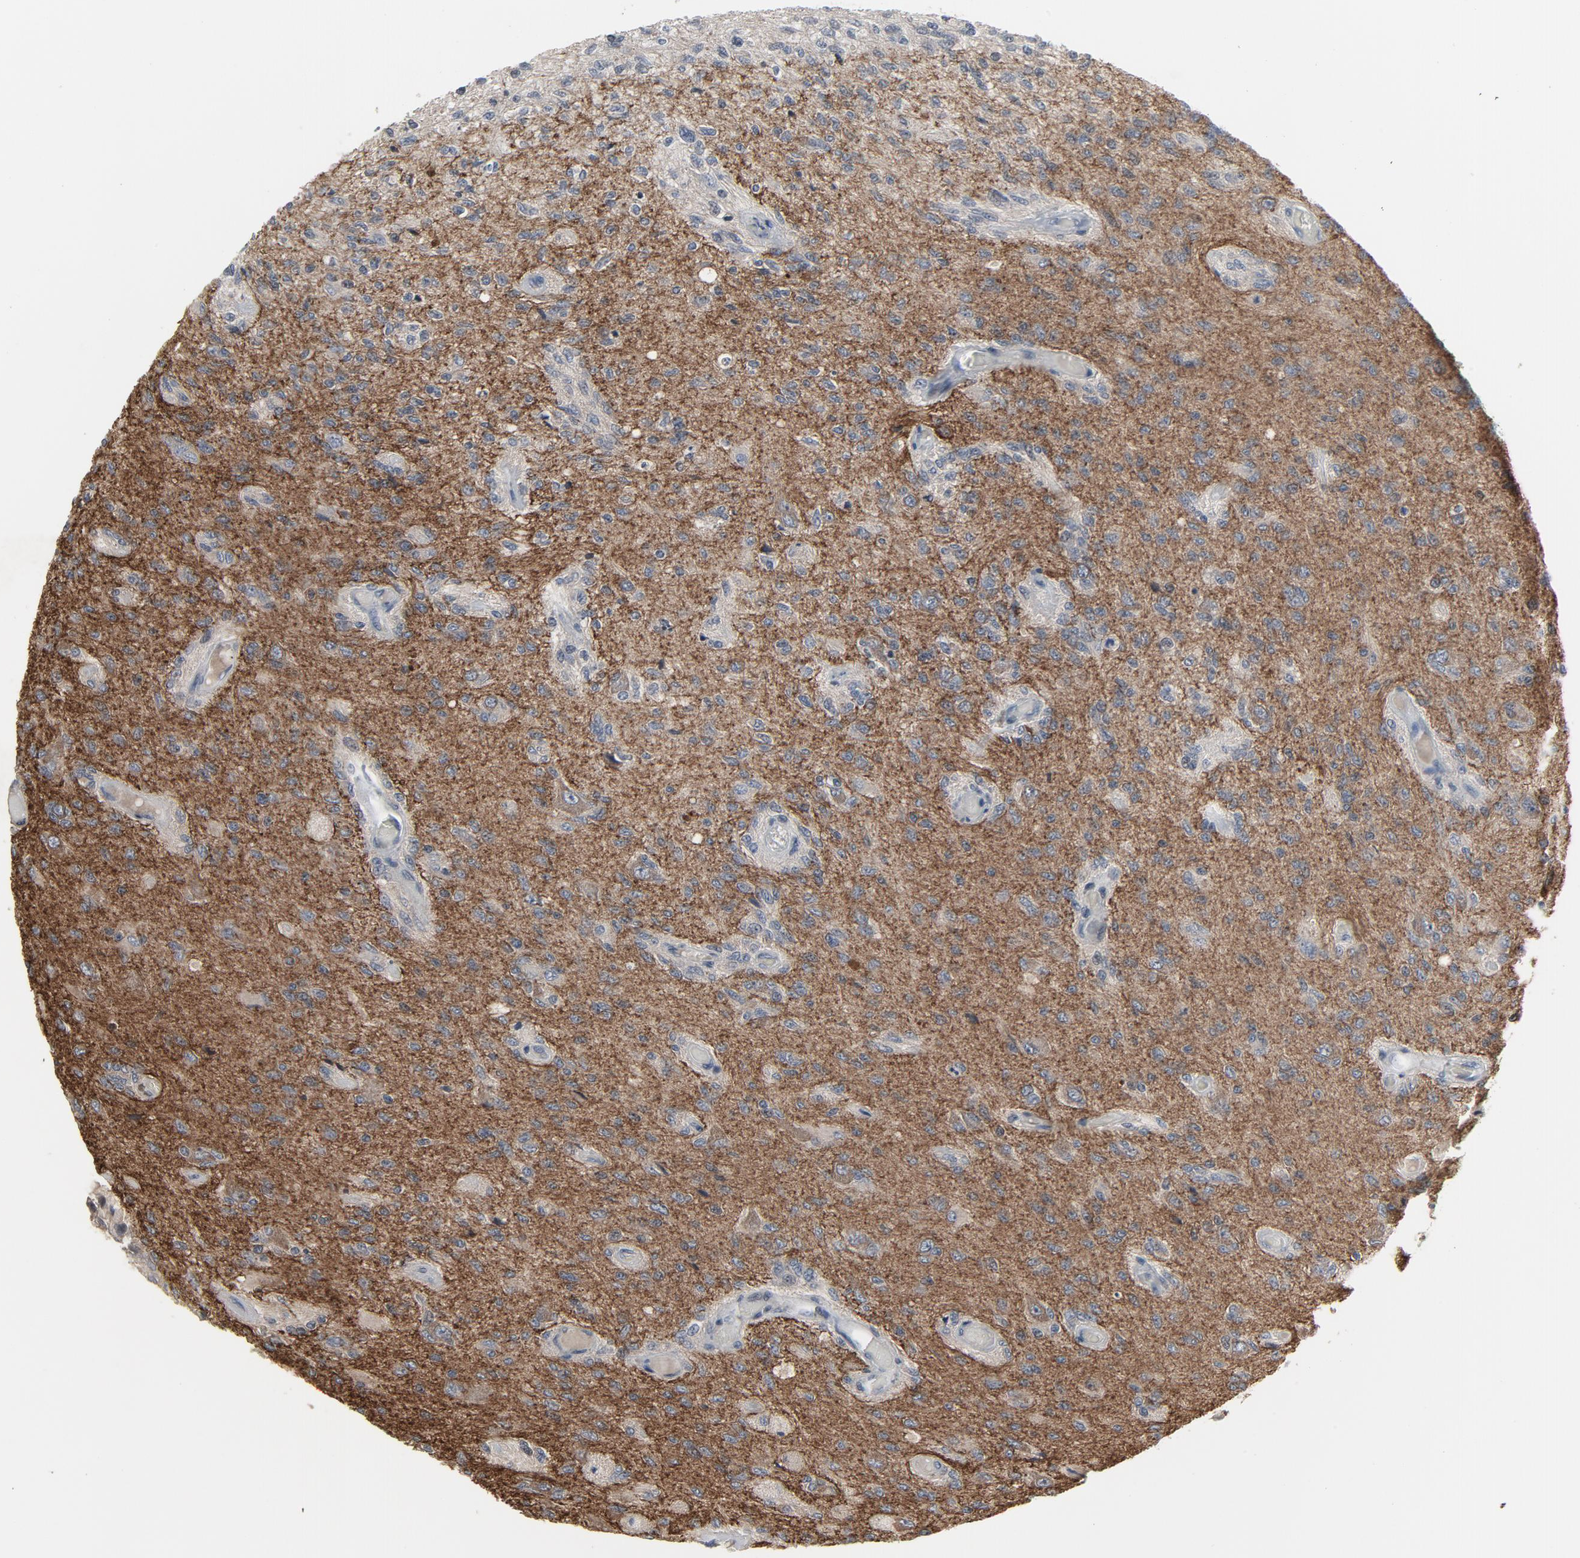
{"staining": {"intensity": "negative", "quantity": "none", "location": "none"}, "tissue": "glioma", "cell_type": "Tumor cells", "image_type": "cancer", "snomed": [{"axis": "morphology", "description": "Normal tissue, NOS"}, {"axis": "morphology", "description": "Glioma, malignant, High grade"}, {"axis": "topography", "description": "Cerebral cortex"}], "caption": "Micrograph shows no significant protein expression in tumor cells of high-grade glioma (malignant).", "gene": "PDZD4", "patient": {"sex": "male", "age": 77}}